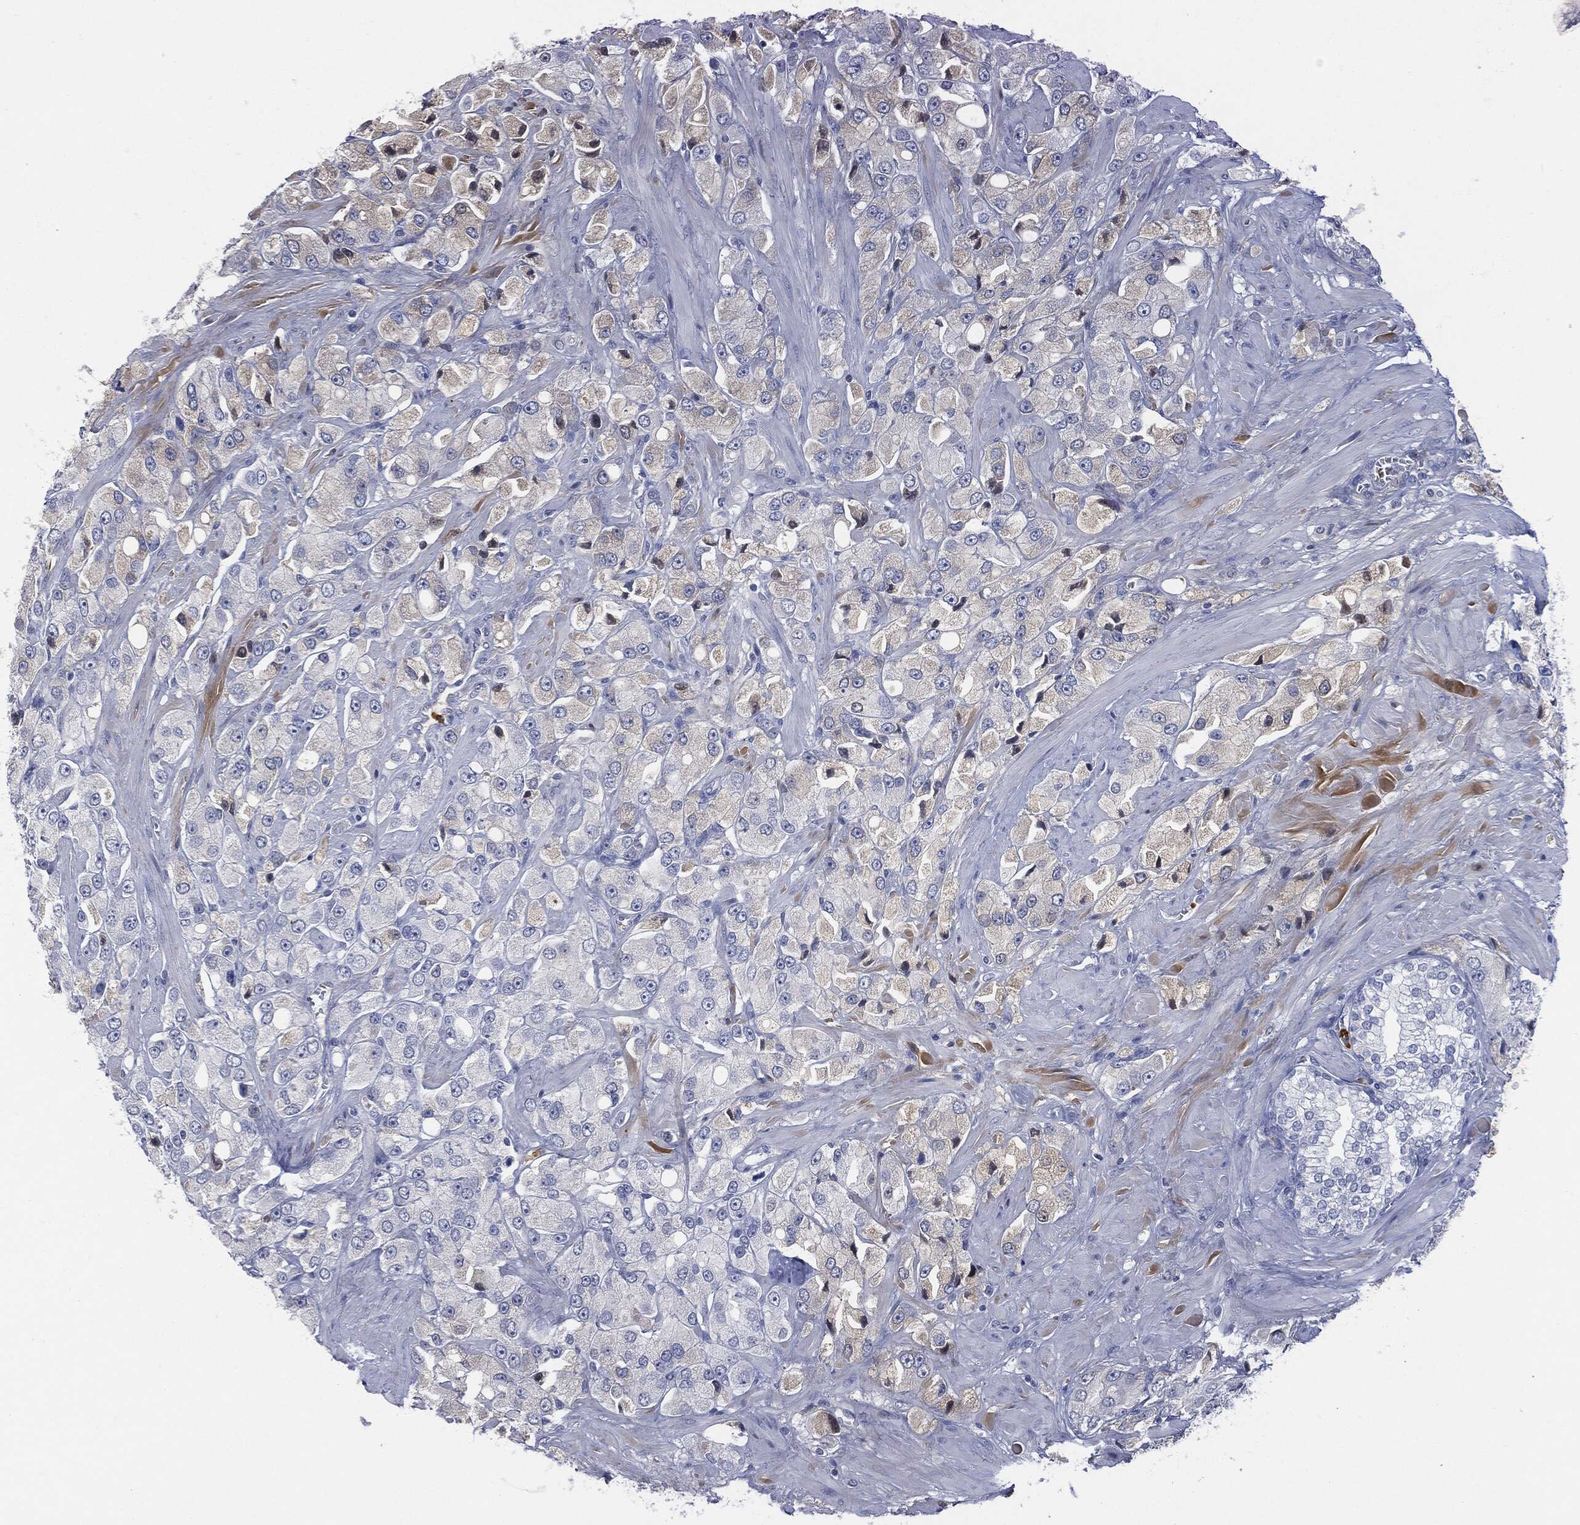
{"staining": {"intensity": "negative", "quantity": "none", "location": "none"}, "tissue": "prostate cancer", "cell_type": "Tumor cells", "image_type": "cancer", "snomed": [{"axis": "morphology", "description": "Adenocarcinoma, NOS"}, {"axis": "topography", "description": "Prostate and seminal vesicle, NOS"}, {"axis": "topography", "description": "Prostate"}], "caption": "High magnification brightfield microscopy of prostate adenocarcinoma stained with DAB (brown) and counterstained with hematoxylin (blue): tumor cells show no significant positivity.", "gene": "BTK", "patient": {"sex": "male", "age": 64}}